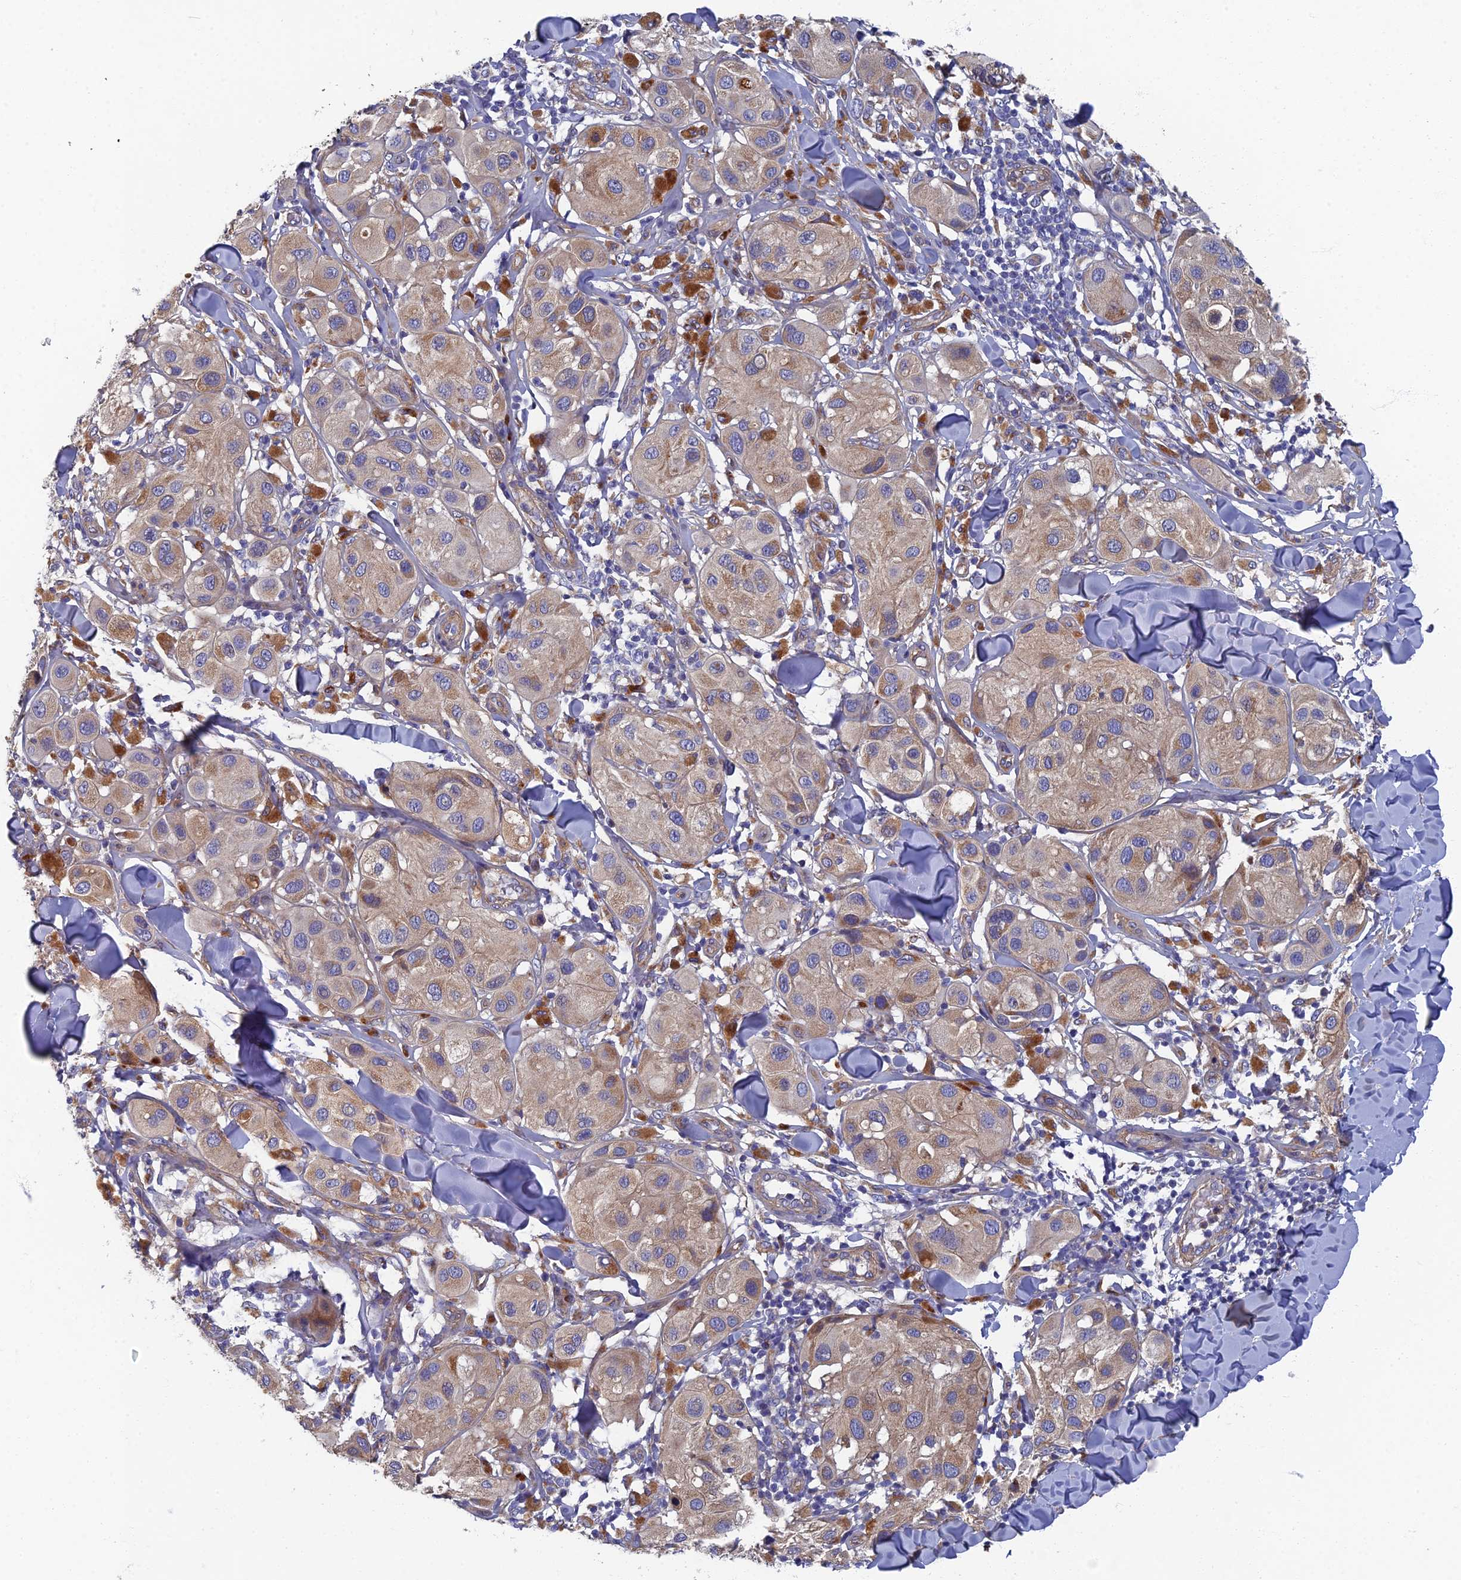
{"staining": {"intensity": "weak", "quantity": "25%-75%", "location": "cytoplasmic/membranous"}, "tissue": "melanoma", "cell_type": "Tumor cells", "image_type": "cancer", "snomed": [{"axis": "morphology", "description": "Malignant melanoma, Metastatic site"}, {"axis": "topography", "description": "Skin"}], "caption": "About 25%-75% of tumor cells in malignant melanoma (metastatic site) show weak cytoplasmic/membranous protein positivity as visualized by brown immunohistochemical staining.", "gene": "RNASEK", "patient": {"sex": "male", "age": 41}}